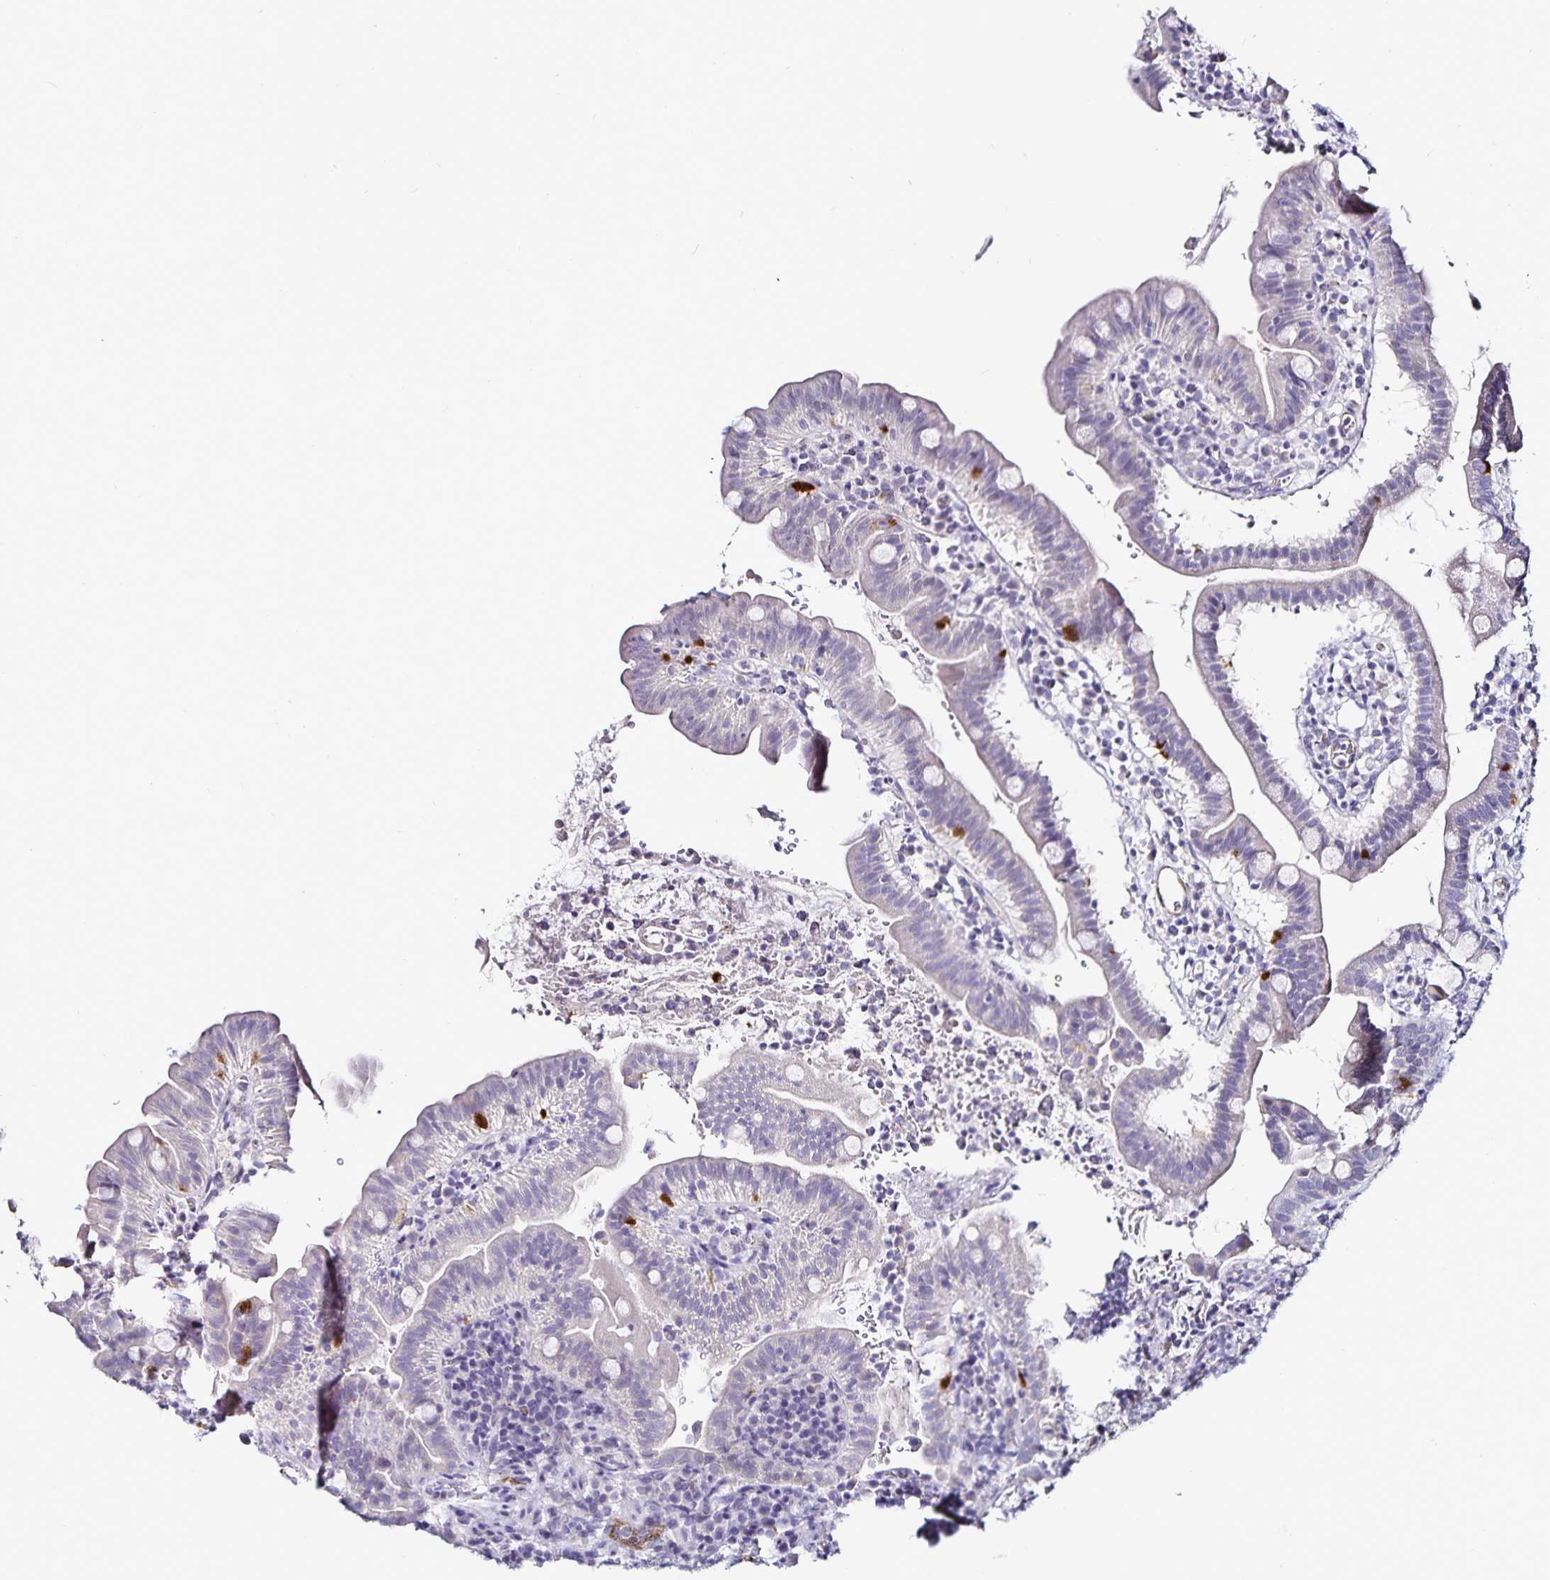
{"staining": {"intensity": "strong", "quantity": "<25%", "location": "cytoplasmic/membranous"}, "tissue": "small intestine", "cell_type": "Glandular cells", "image_type": "normal", "snomed": [{"axis": "morphology", "description": "Normal tissue, NOS"}, {"axis": "topography", "description": "Small intestine"}], "caption": "A high-resolution micrograph shows IHC staining of unremarkable small intestine, which exhibits strong cytoplasmic/membranous positivity in about <25% of glandular cells.", "gene": "TSPAN7", "patient": {"sex": "male", "age": 26}}